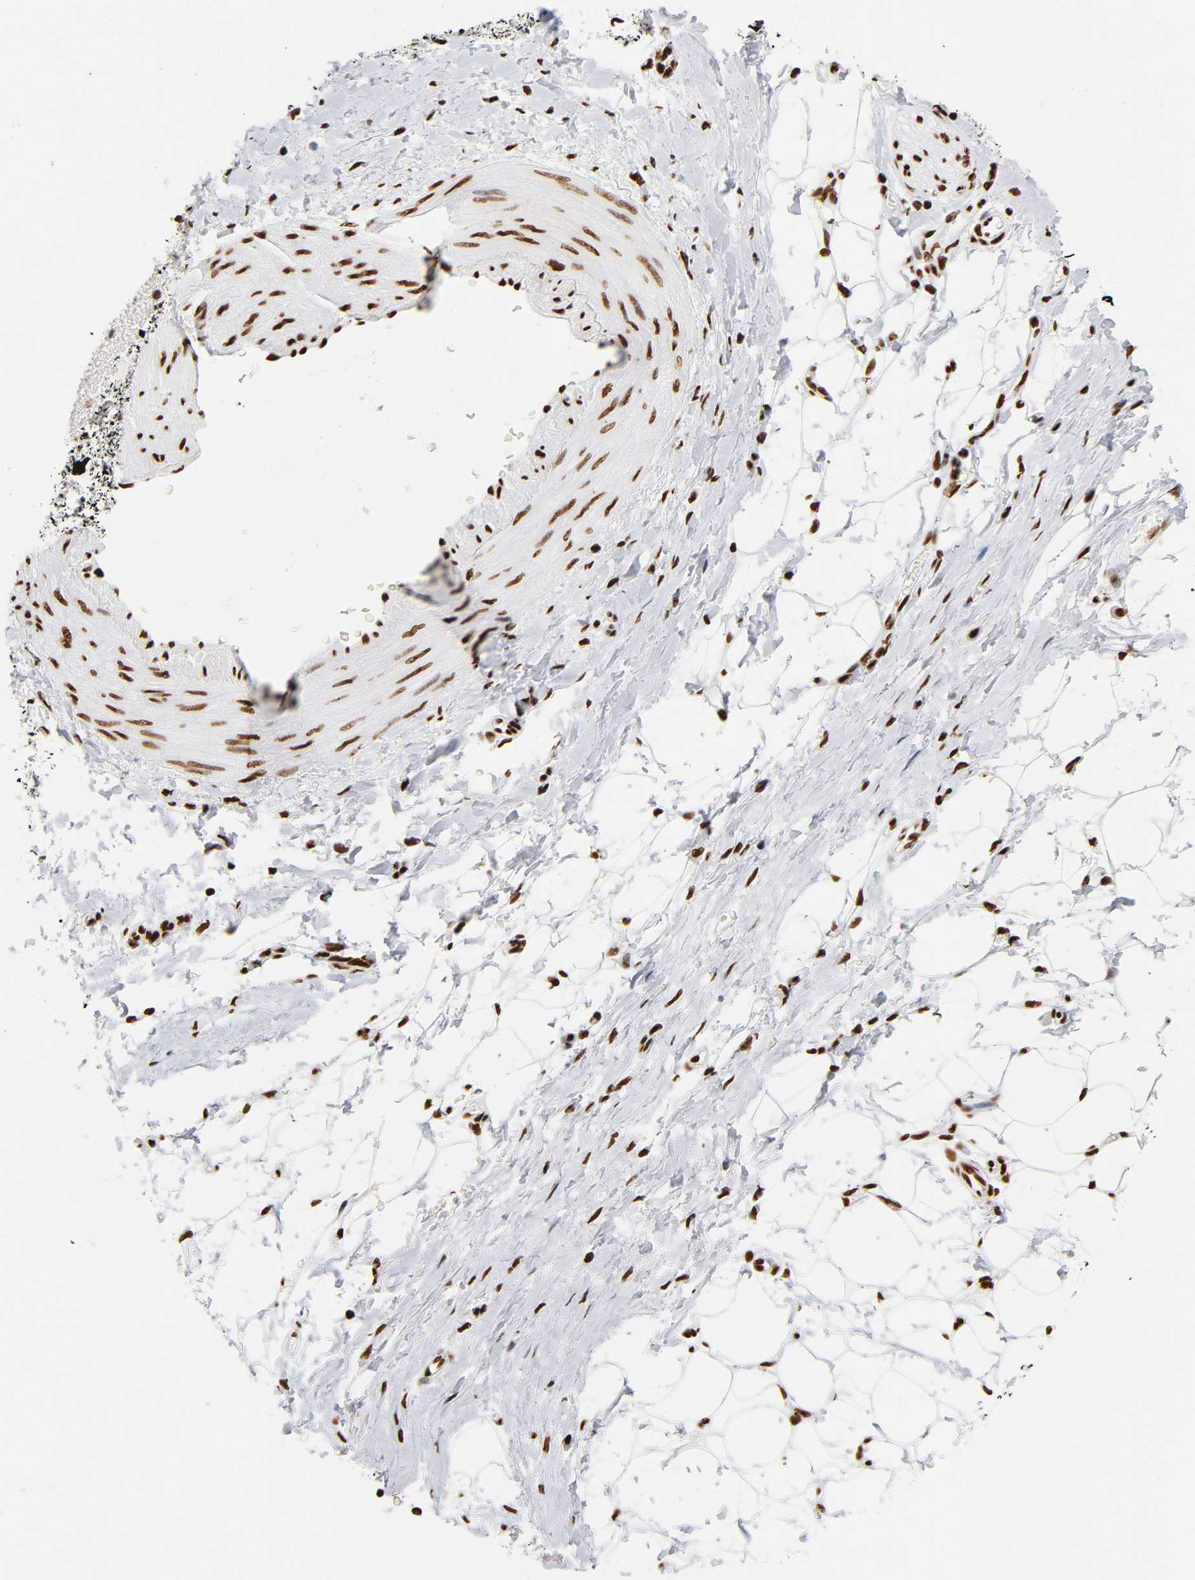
{"staining": {"intensity": "strong", "quantity": ">75%", "location": "nuclear"}, "tissue": "adipose tissue", "cell_type": "Adipocytes", "image_type": "normal", "snomed": [{"axis": "morphology", "description": "Normal tissue, NOS"}, {"axis": "morphology", "description": "Urothelial carcinoma, High grade"}, {"axis": "topography", "description": "Vascular tissue"}, {"axis": "topography", "description": "Urinary bladder"}], "caption": "This is a photomicrograph of IHC staining of unremarkable adipose tissue, which shows strong expression in the nuclear of adipocytes.", "gene": "XRCC6", "patient": {"sex": "female", "age": 56}}